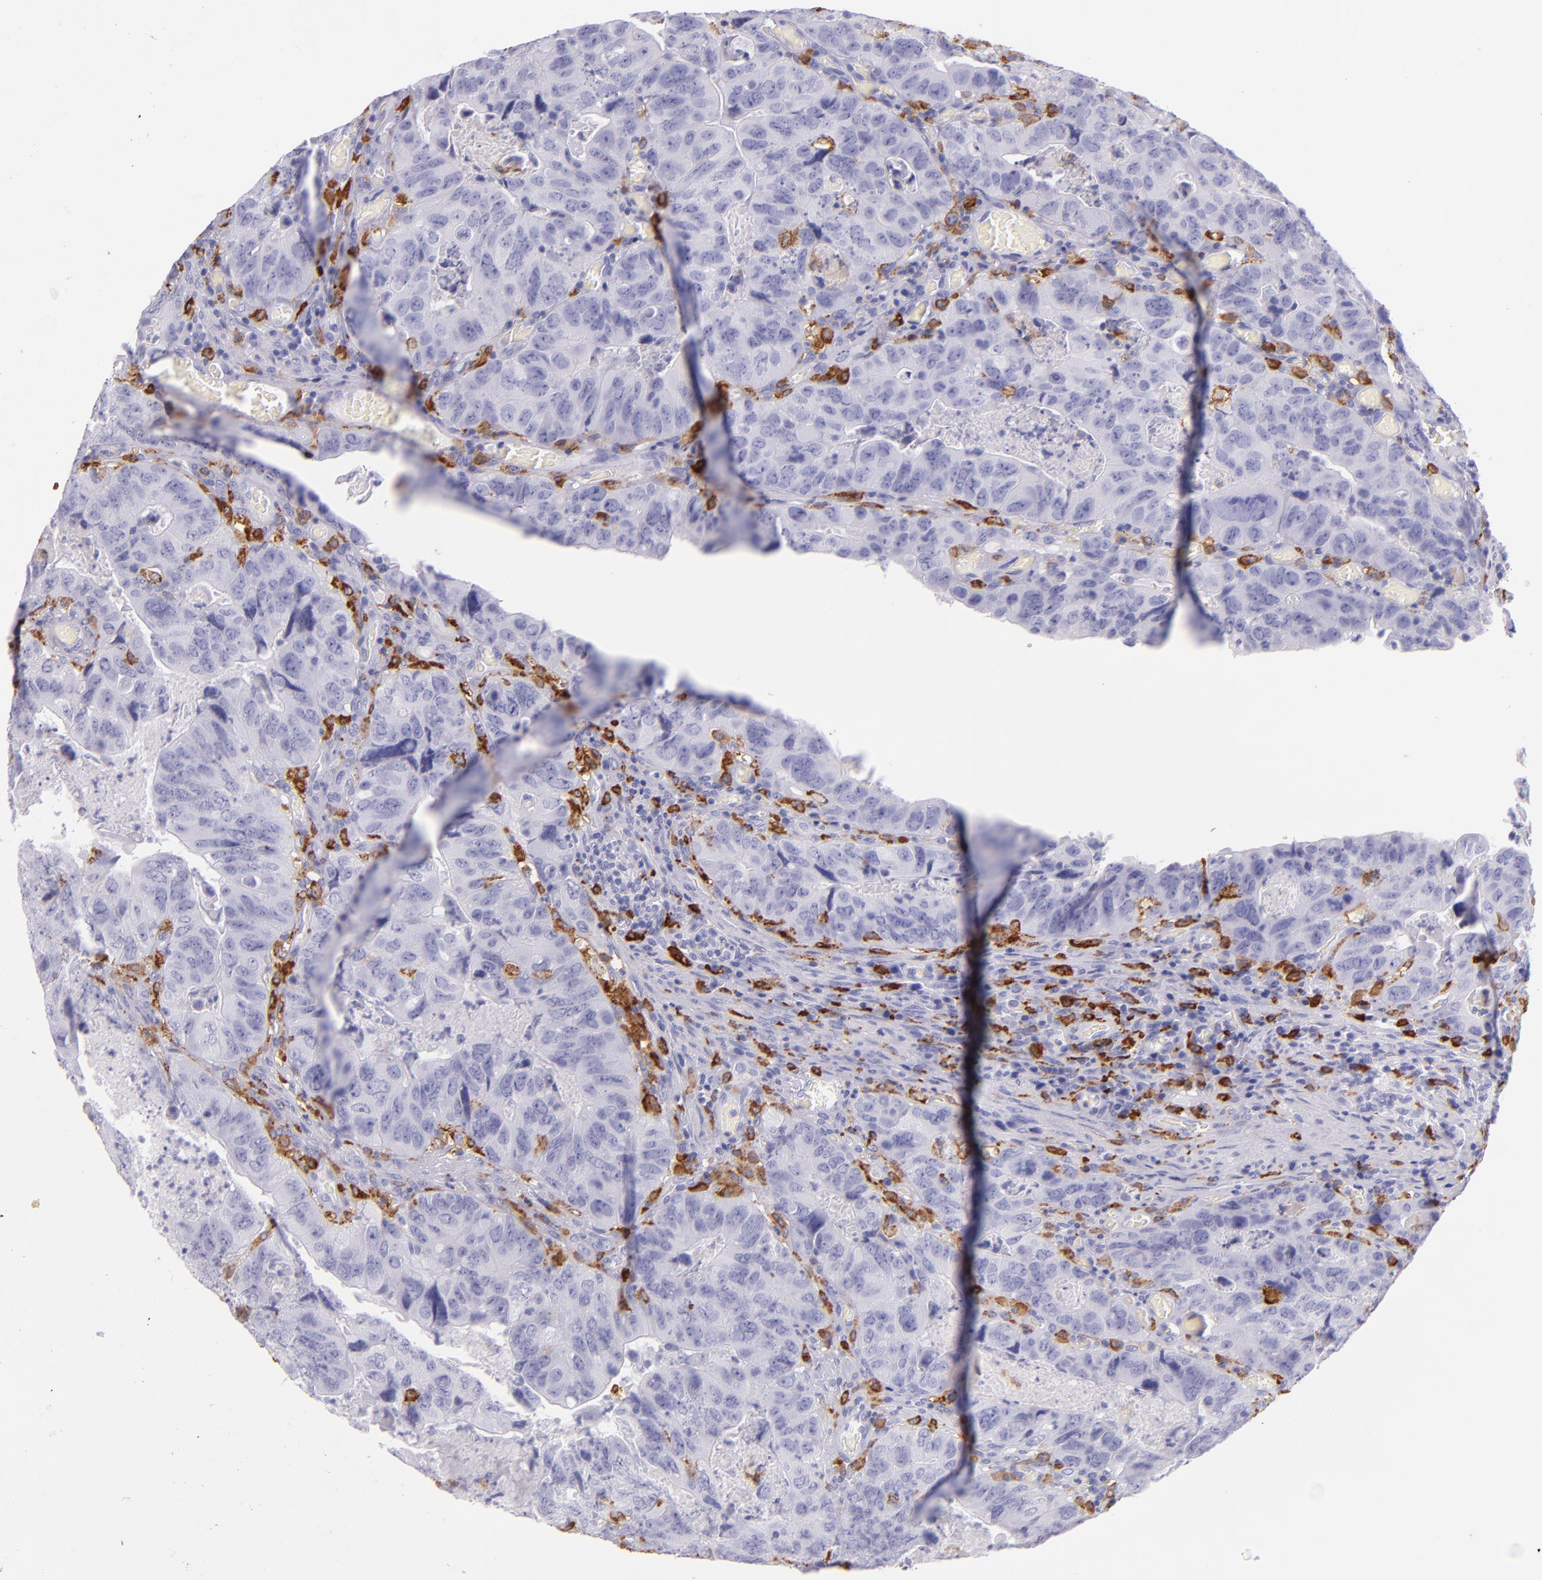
{"staining": {"intensity": "negative", "quantity": "none", "location": "none"}, "tissue": "colorectal cancer", "cell_type": "Tumor cells", "image_type": "cancer", "snomed": [{"axis": "morphology", "description": "Adenocarcinoma, NOS"}, {"axis": "topography", "description": "Rectum"}], "caption": "IHC micrograph of neoplastic tissue: human colorectal adenocarcinoma stained with DAB (3,3'-diaminobenzidine) shows no significant protein expression in tumor cells. The staining was performed using DAB to visualize the protein expression in brown, while the nuclei were stained in blue with hematoxylin (Magnification: 20x).", "gene": "CD163", "patient": {"sex": "female", "age": 82}}